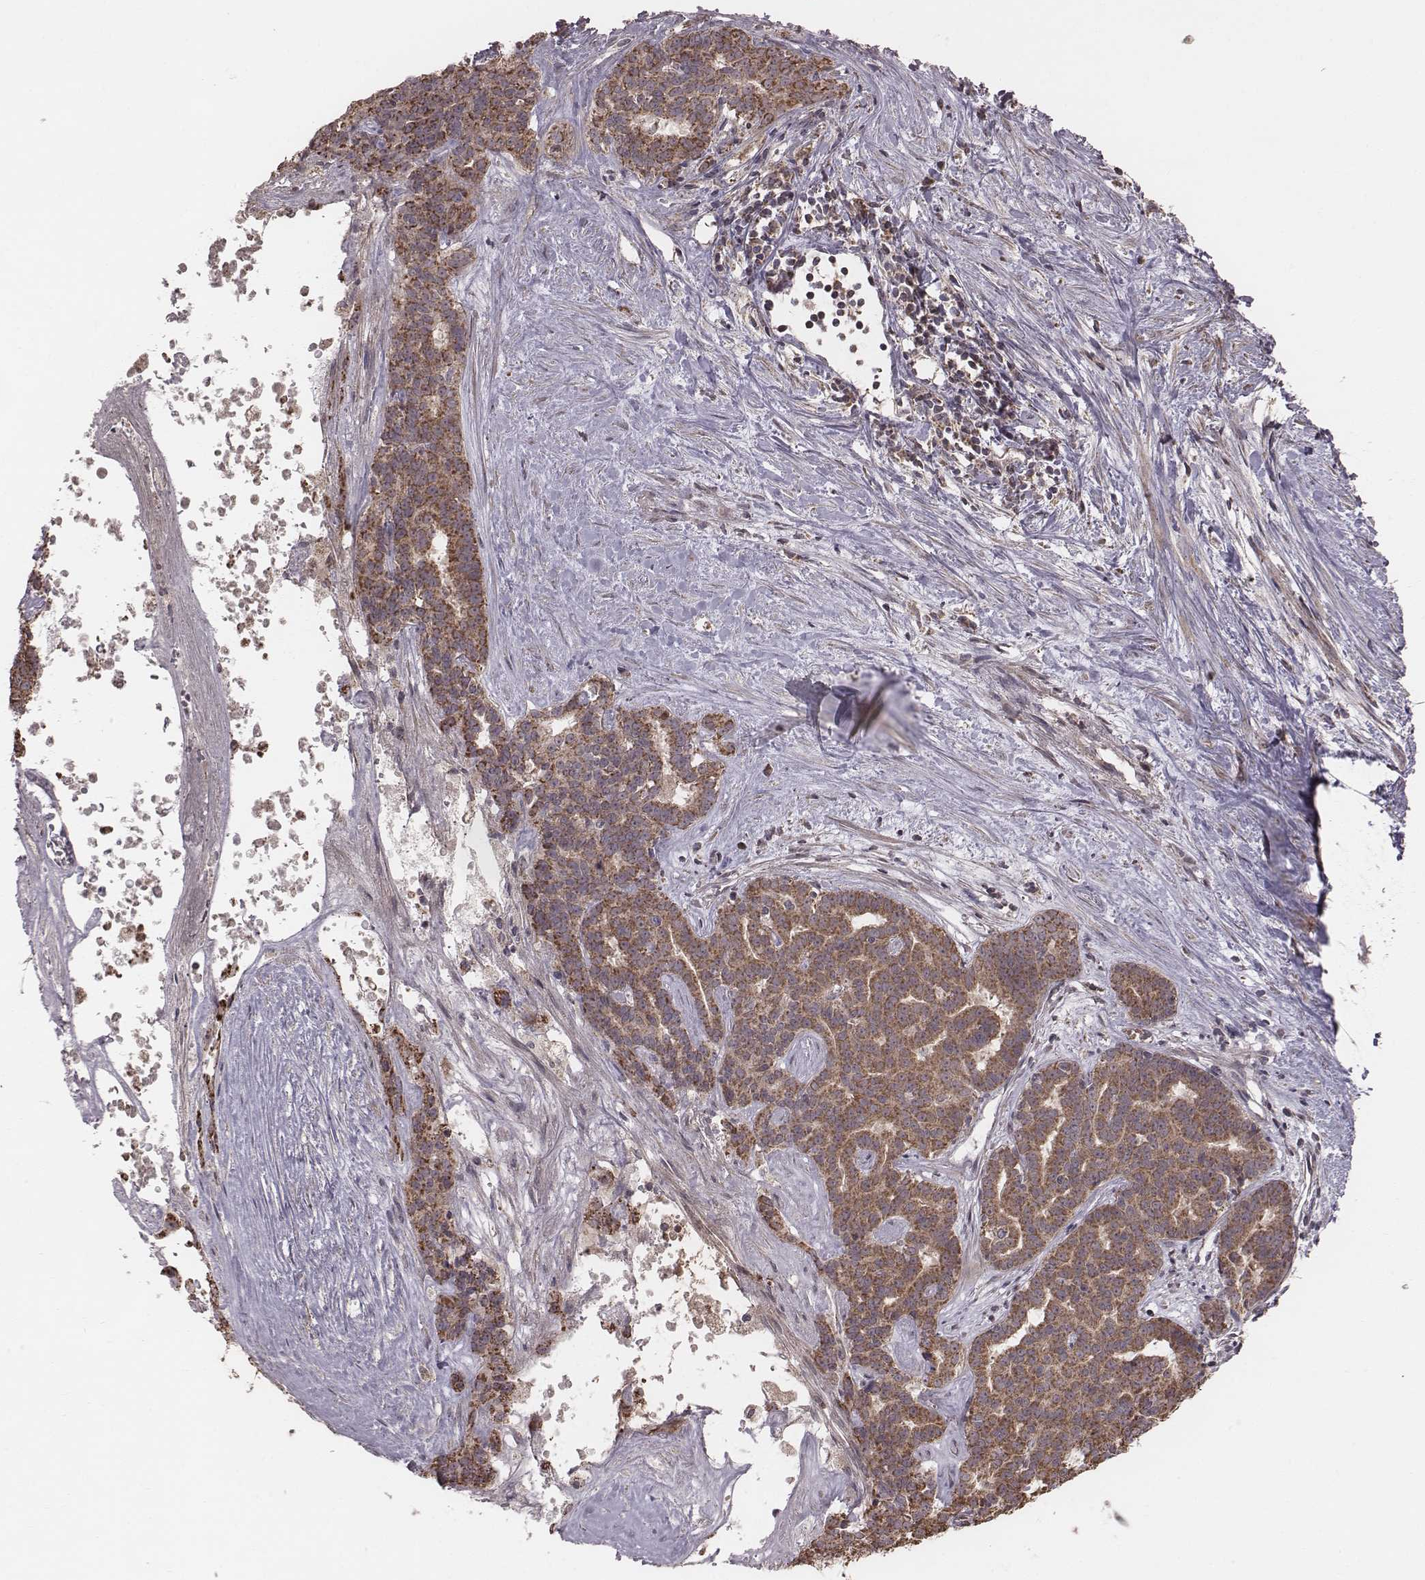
{"staining": {"intensity": "strong", "quantity": ">75%", "location": "cytoplasmic/membranous"}, "tissue": "liver cancer", "cell_type": "Tumor cells", "image_type": "cancer", "snomed": [{"axis": "morphology", "description": "Cholangiocarcinoma"}, {"axis": "topography", "description": "Liver"}], "caption": "DAB immunohistochemical staining of human liver cancer reveals strong cytoplasmic/membranous protein staining in approximately >75% of tumor cells. Ihc stains the protein in brown and the nuclei are stained blue.", "gene": "PDCD2L", "patient": {"sex": "female", "age": 47}}